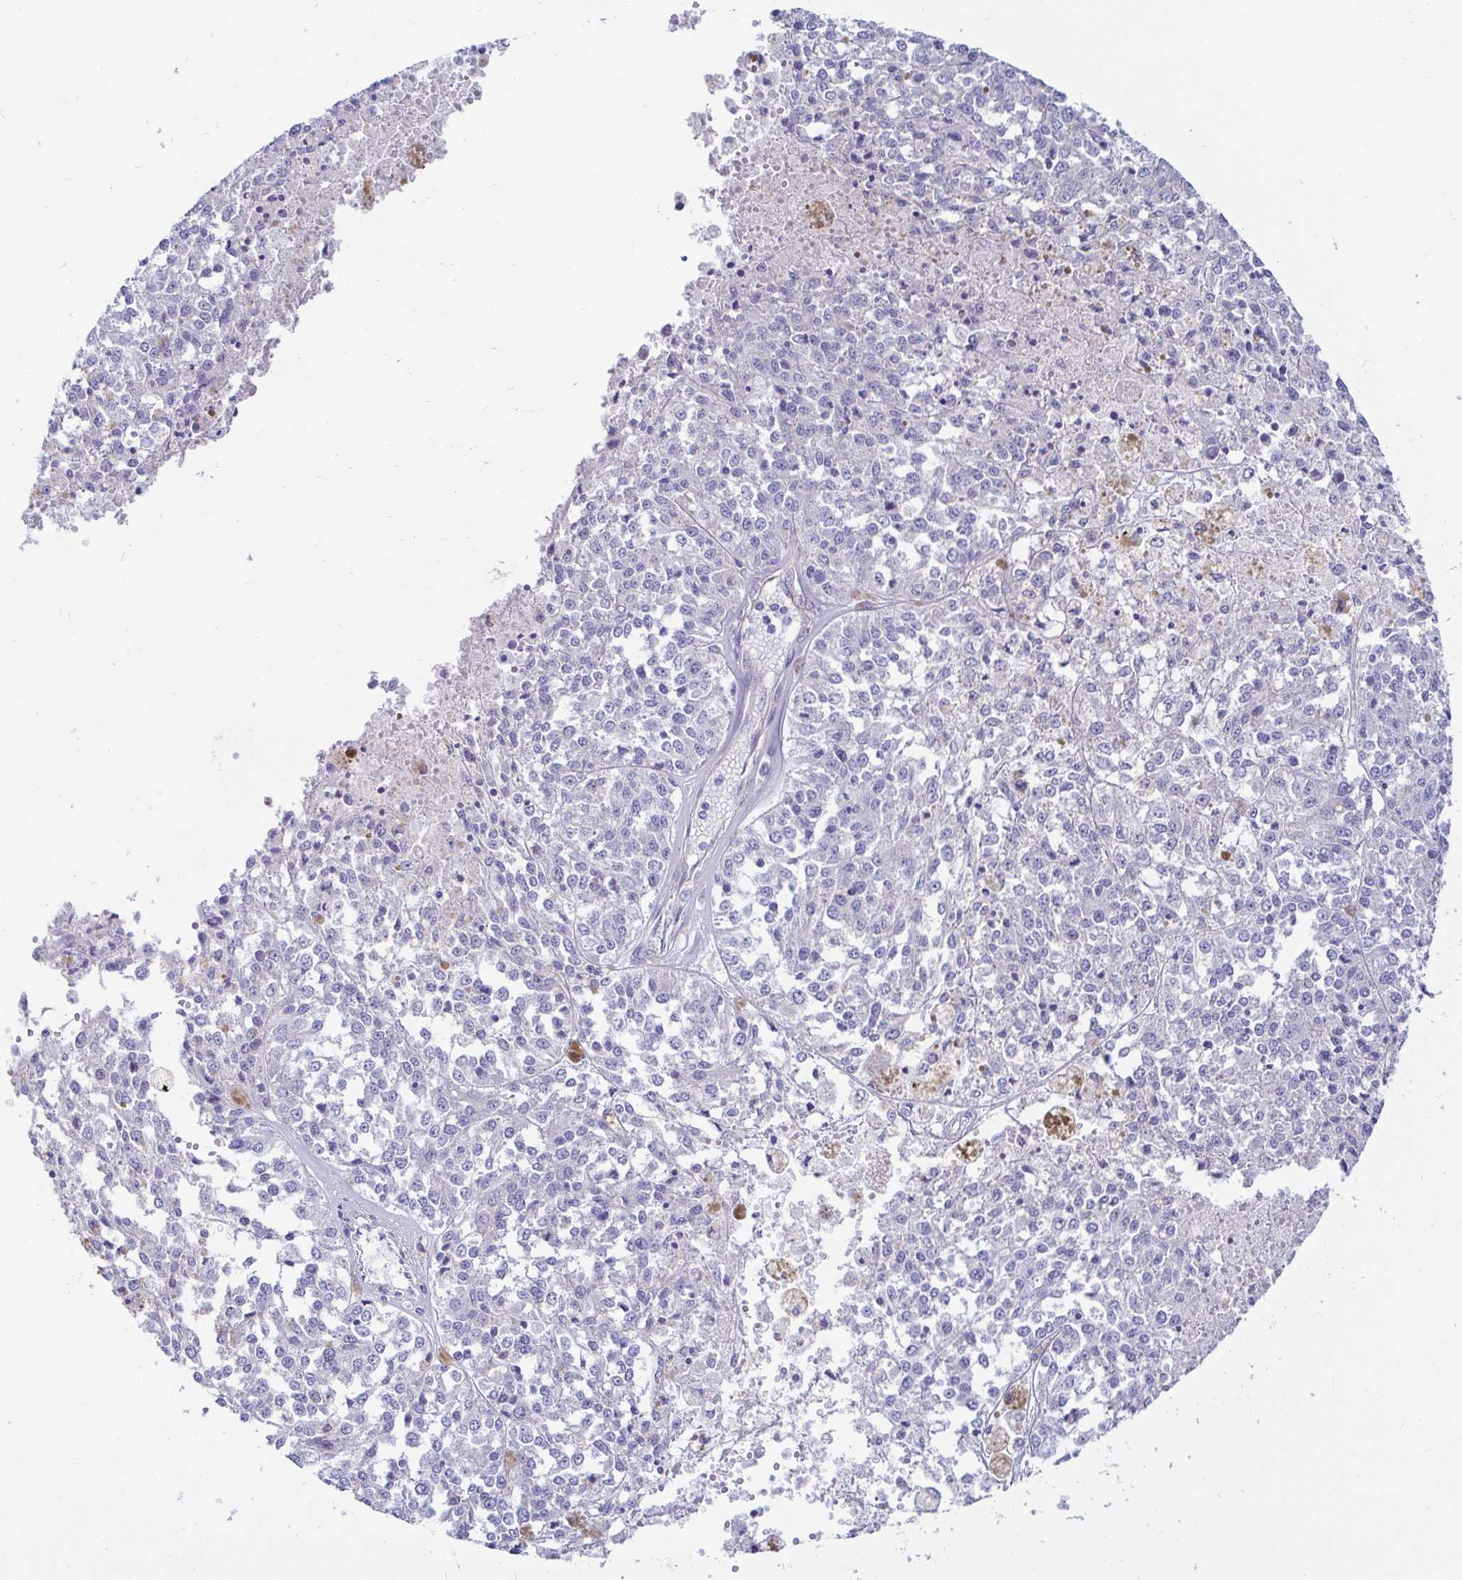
{"staining": {"intensity": "negative", "quantity": "none", "location": "none"}, "tissue": "melanoma", "cell_type": "Tumor cells", "image_type": "cancer", "snomed": [{"axis": "morphology", "description": "Malignant melanoma, Metastatic site"}, {"axis": "topography", "description": "Lymph node"}], "caption": "A high-resolution image shows IHC staining of melanoma, which shows no significant positivity in tumor cells.", "gene": "ARL4D", "patient": {"sex": "female", "age": 64}}